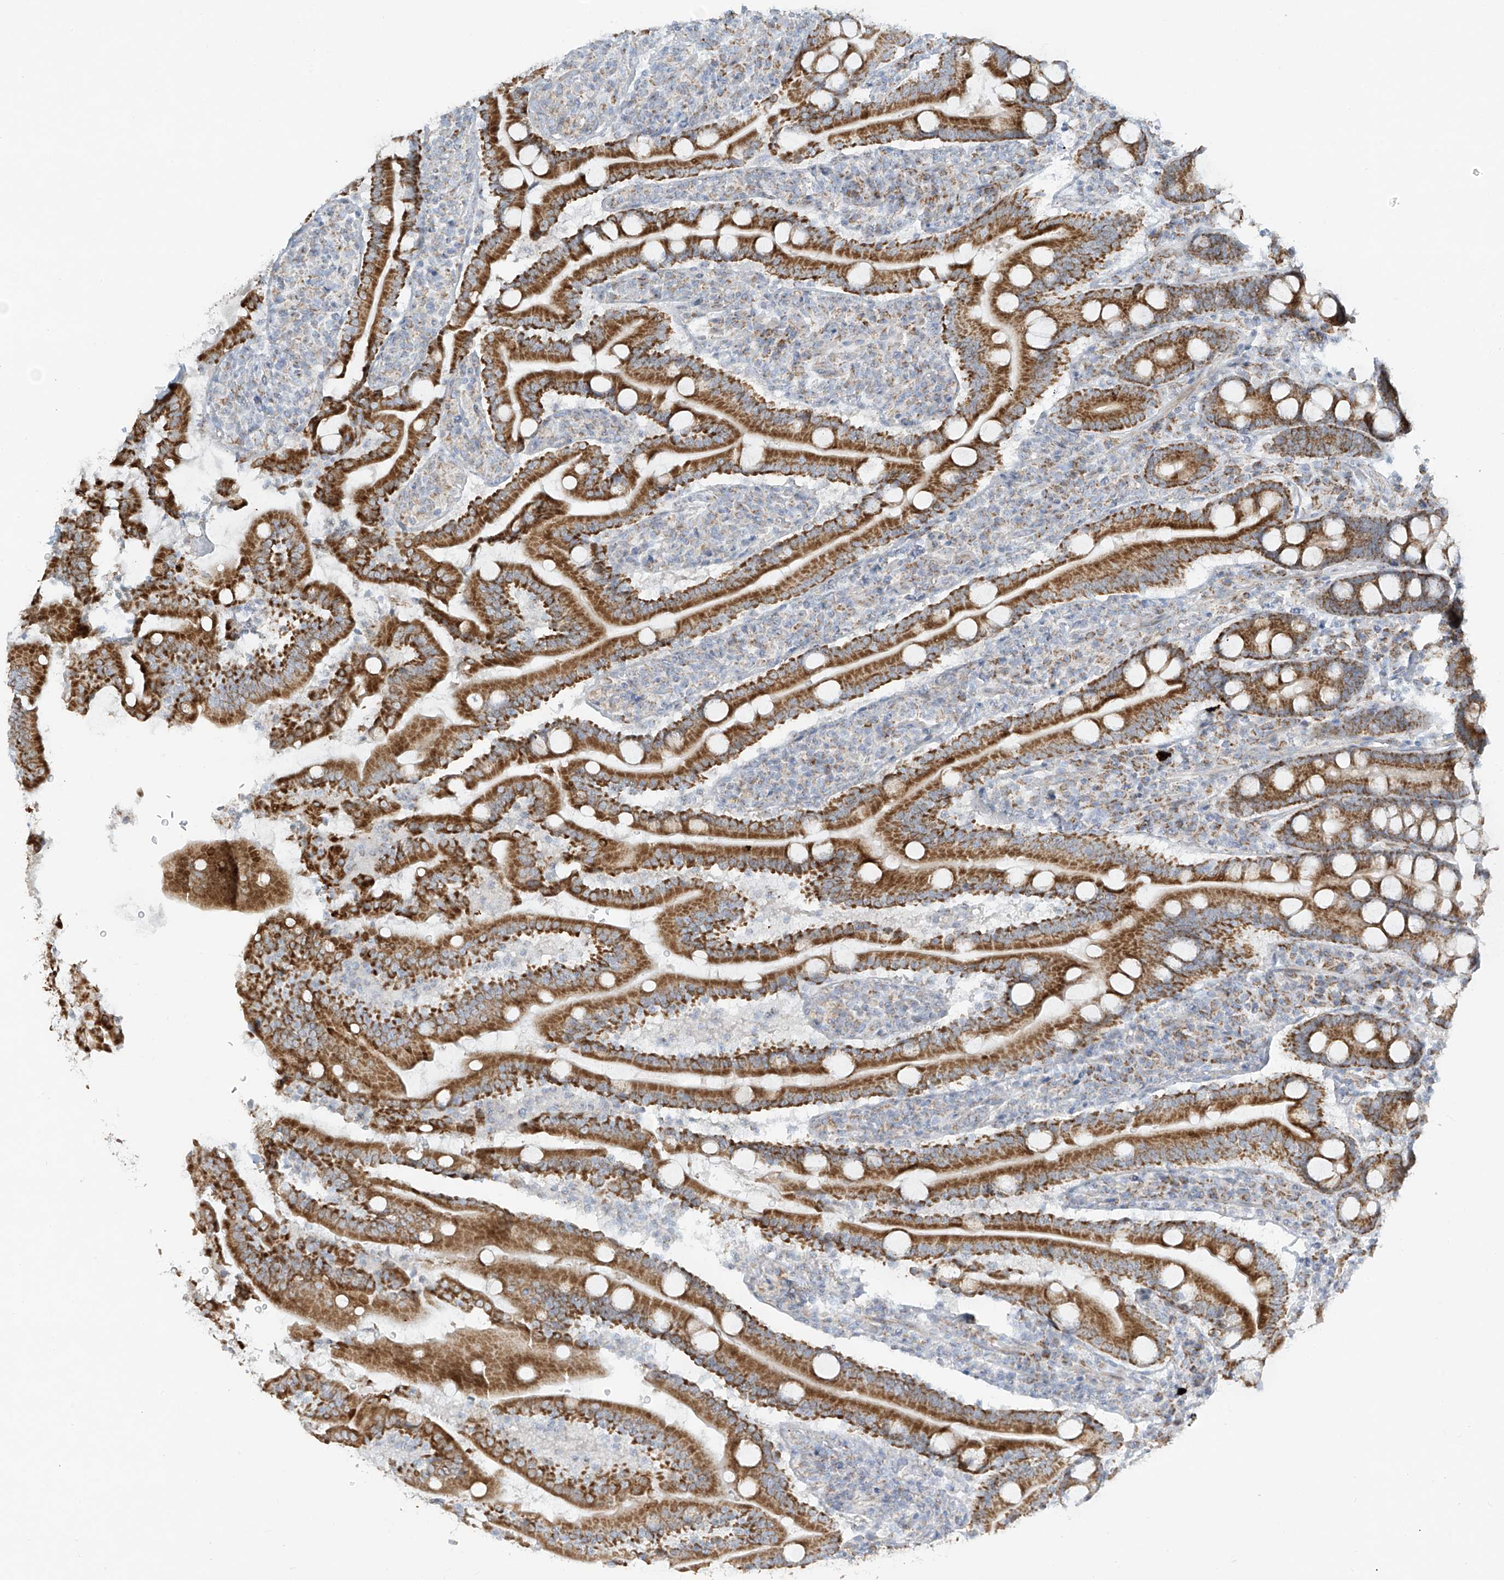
{"staining": {"intensity": "strong", "quantity": ">75%", "location": "cytoplasmic/membranous"}, "tissue": "duodenum", "cell_type": "Glandular cells", "image_type": "normal", "snomed": [{"axis": "morphology", "description": "Normal tissue, NOS"}, {"axis": "topography", "description": "Duodenum"}], "caption": "Immunohistochemical staining of benign duodenum exhibits >75% levels of strong cytoplasmic/membranous protein expression in about >75% of glandular cells.", "gene": "SMDT1", "patient": {"sex": "male", "age": 35}}